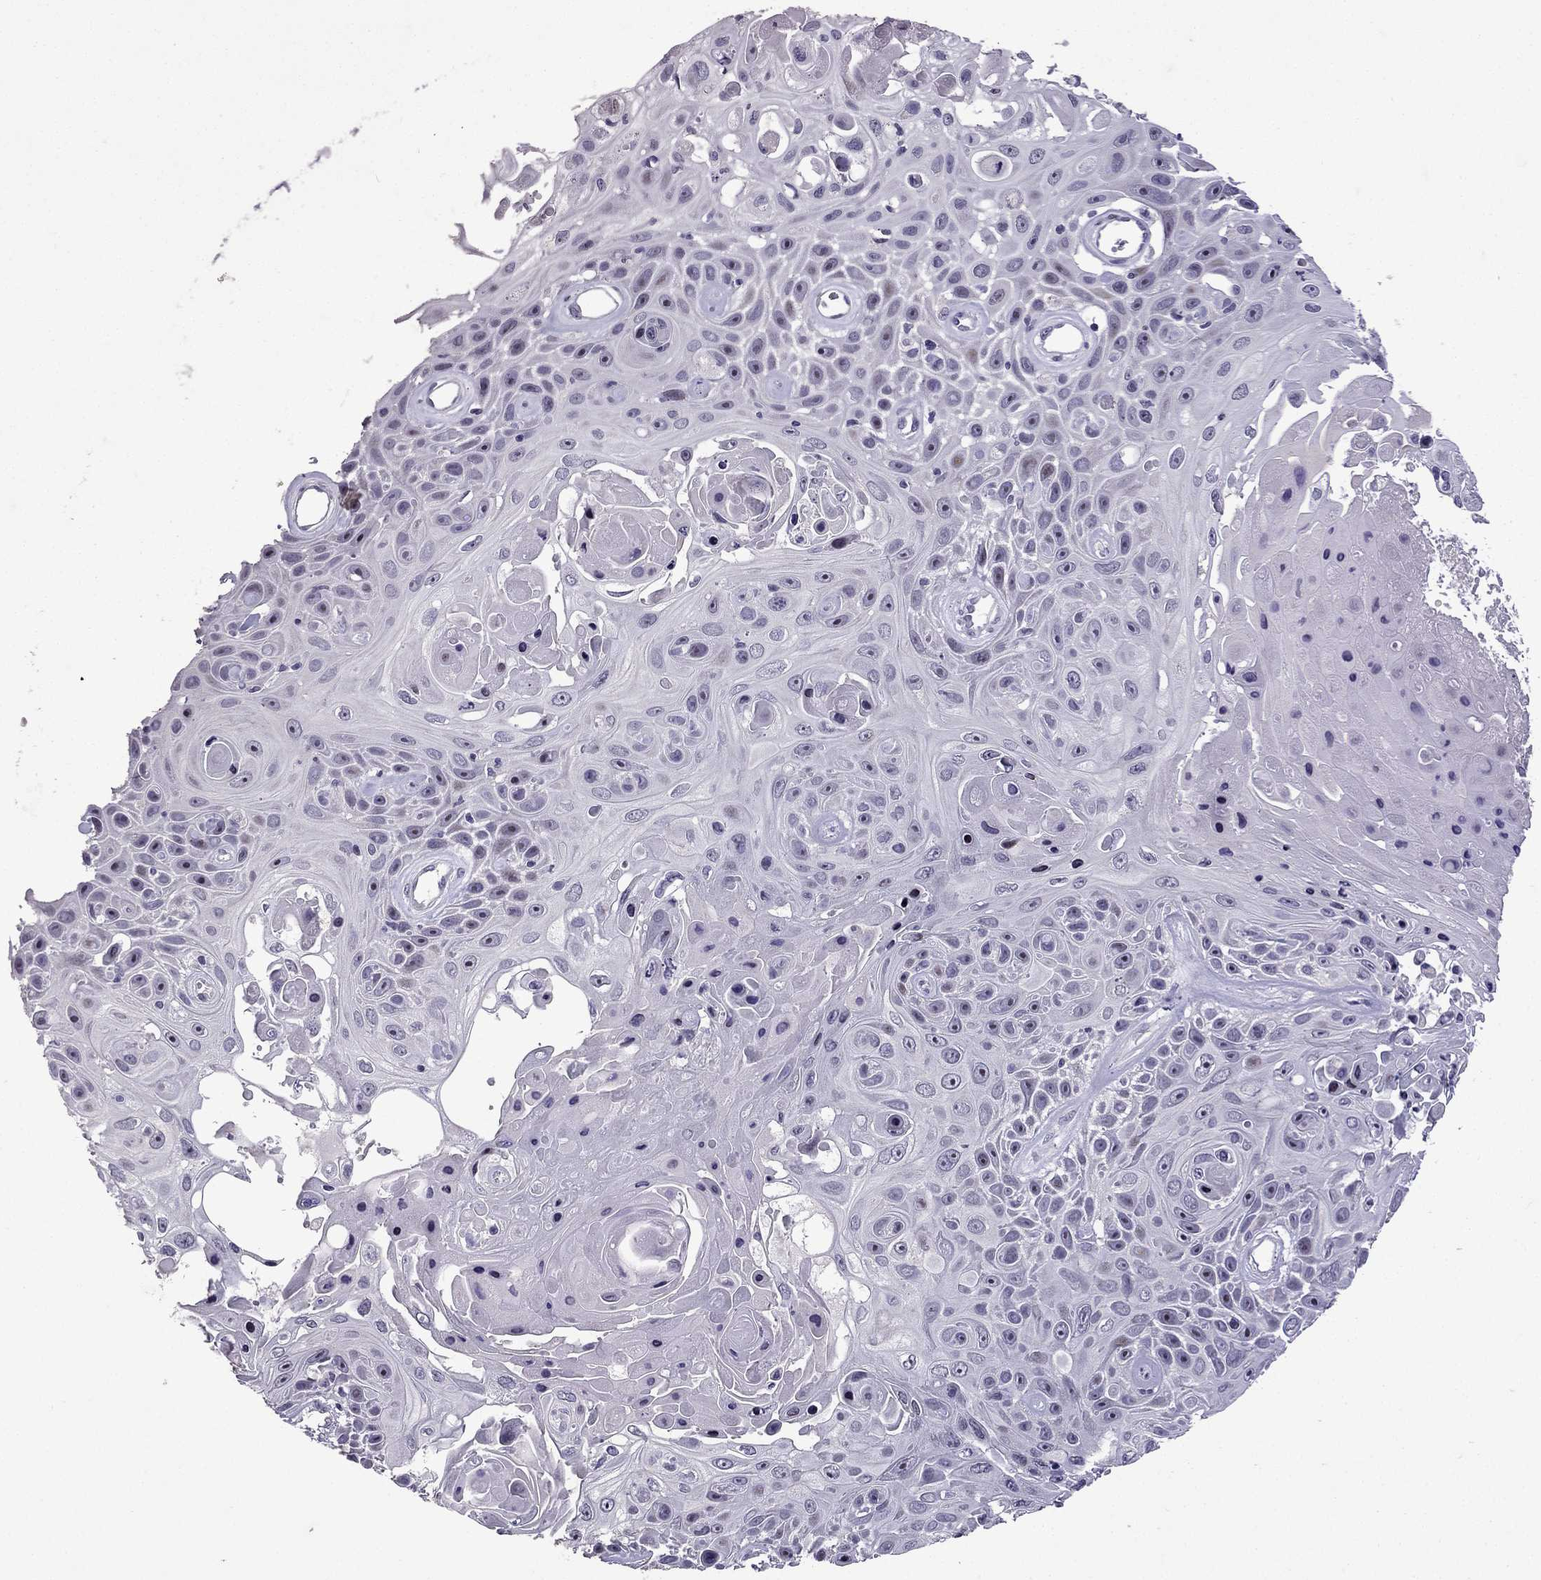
{"staining": {"intensity": "negative", "quantity": "none", "location": "none"}, "tissue": "skin cancer", "cell_type": "Tumor cells", "image_type": "cancer", "snomed": [{"axis": "morphology", "description": "Squamous cell carcinoma, NOS"}, {"axis": "topography", "description": "Skin"}], "caption": "Skin cancer (squamous cell carcinoma) was stained to show a protein in brown. There is no significant positivity in tumor cells. The staining was performed using DAB (3,3'-diaminobenzidine) to visualize the protein expression in brown, while the nuclei were stained in blue with hematoxylin (Magnification: 20x).", "gene": "TTN", "patient": {"sex": "male", "age": 82}}